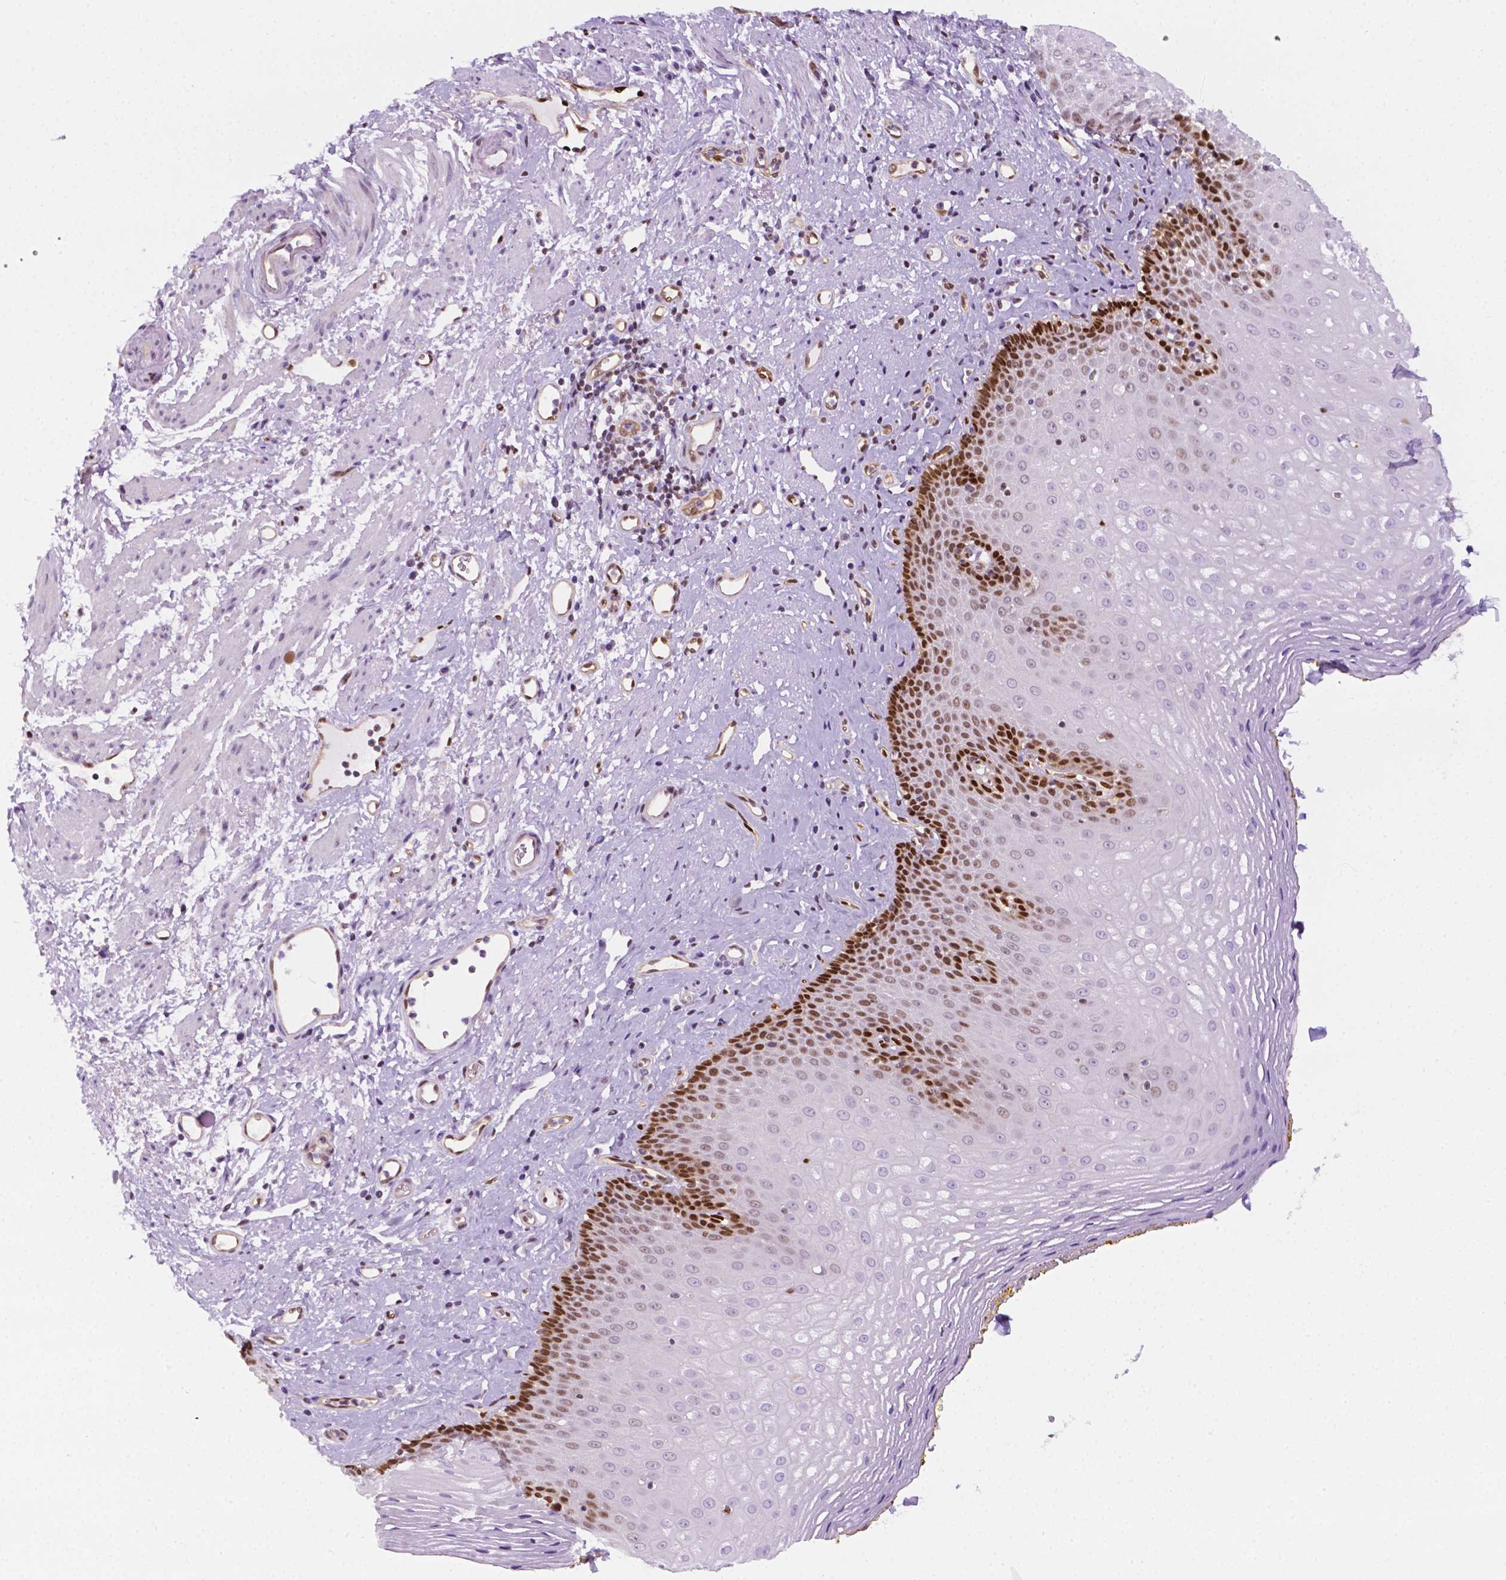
{"staining": {"intensity": "moderate", "quantity": "25%-75%", "location": "nuclear"}, "tissue": "esophagus", "cell_type": "Squamous epithelial cells", "image_type": "normal", "snomed": [{"axis": "morphology", "description": "Normal tissue, NOS"}, {"axis": "topography", "description": "Esophagus"}], "caption": "Brown immunohistochemical staining in unremarkable human esophagus reveals moderate nuclear expression in approximately 25%-75% of squamous epithelial cells. (DAB IHC, brown staining for protein, blue staining for nuclei).", "gene": "ERF", "patient": {"sex": "female", "age": 68}}